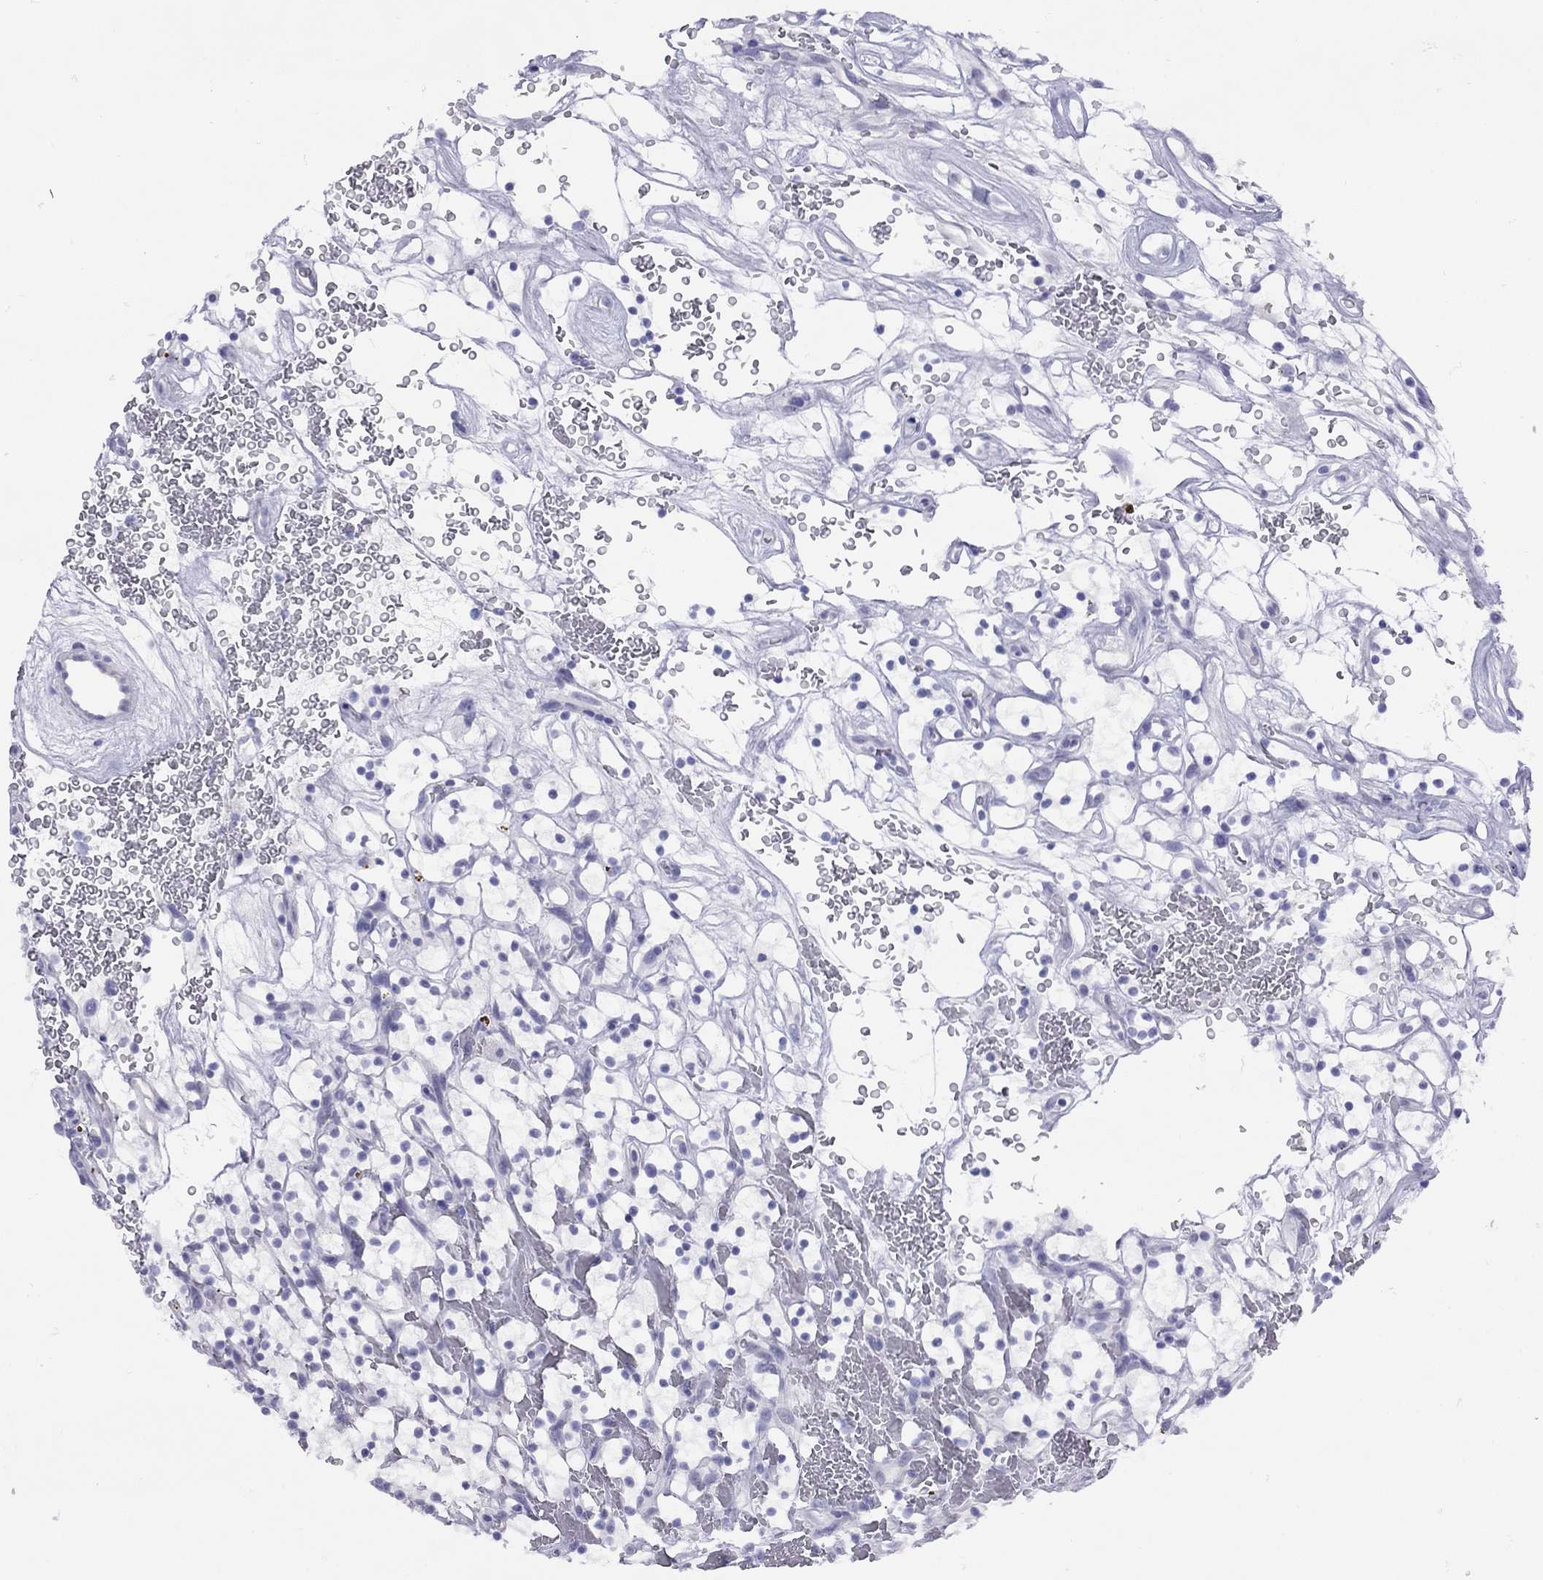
{"staining": {"intensity": "negative", "quantity": "none", "location": "none"}, "tissue": "renal cancer", "cell_type": "Tumor cells", "image_type": "cancer", "snomed": [{"axis": "morphology", "description": "Adenocarcinoma, NOS"}, {"axis": "topography", "description": "Kidney"}], "caption": "This photomicrograph is of adenocarcinoma (renal) stained with IHC to label a protein in brown with the nuclei are counter-stained blue. There is no staining in tumor cells.", "gene": "GRIA2", "patient": {"sex": "female", "age": 64}}